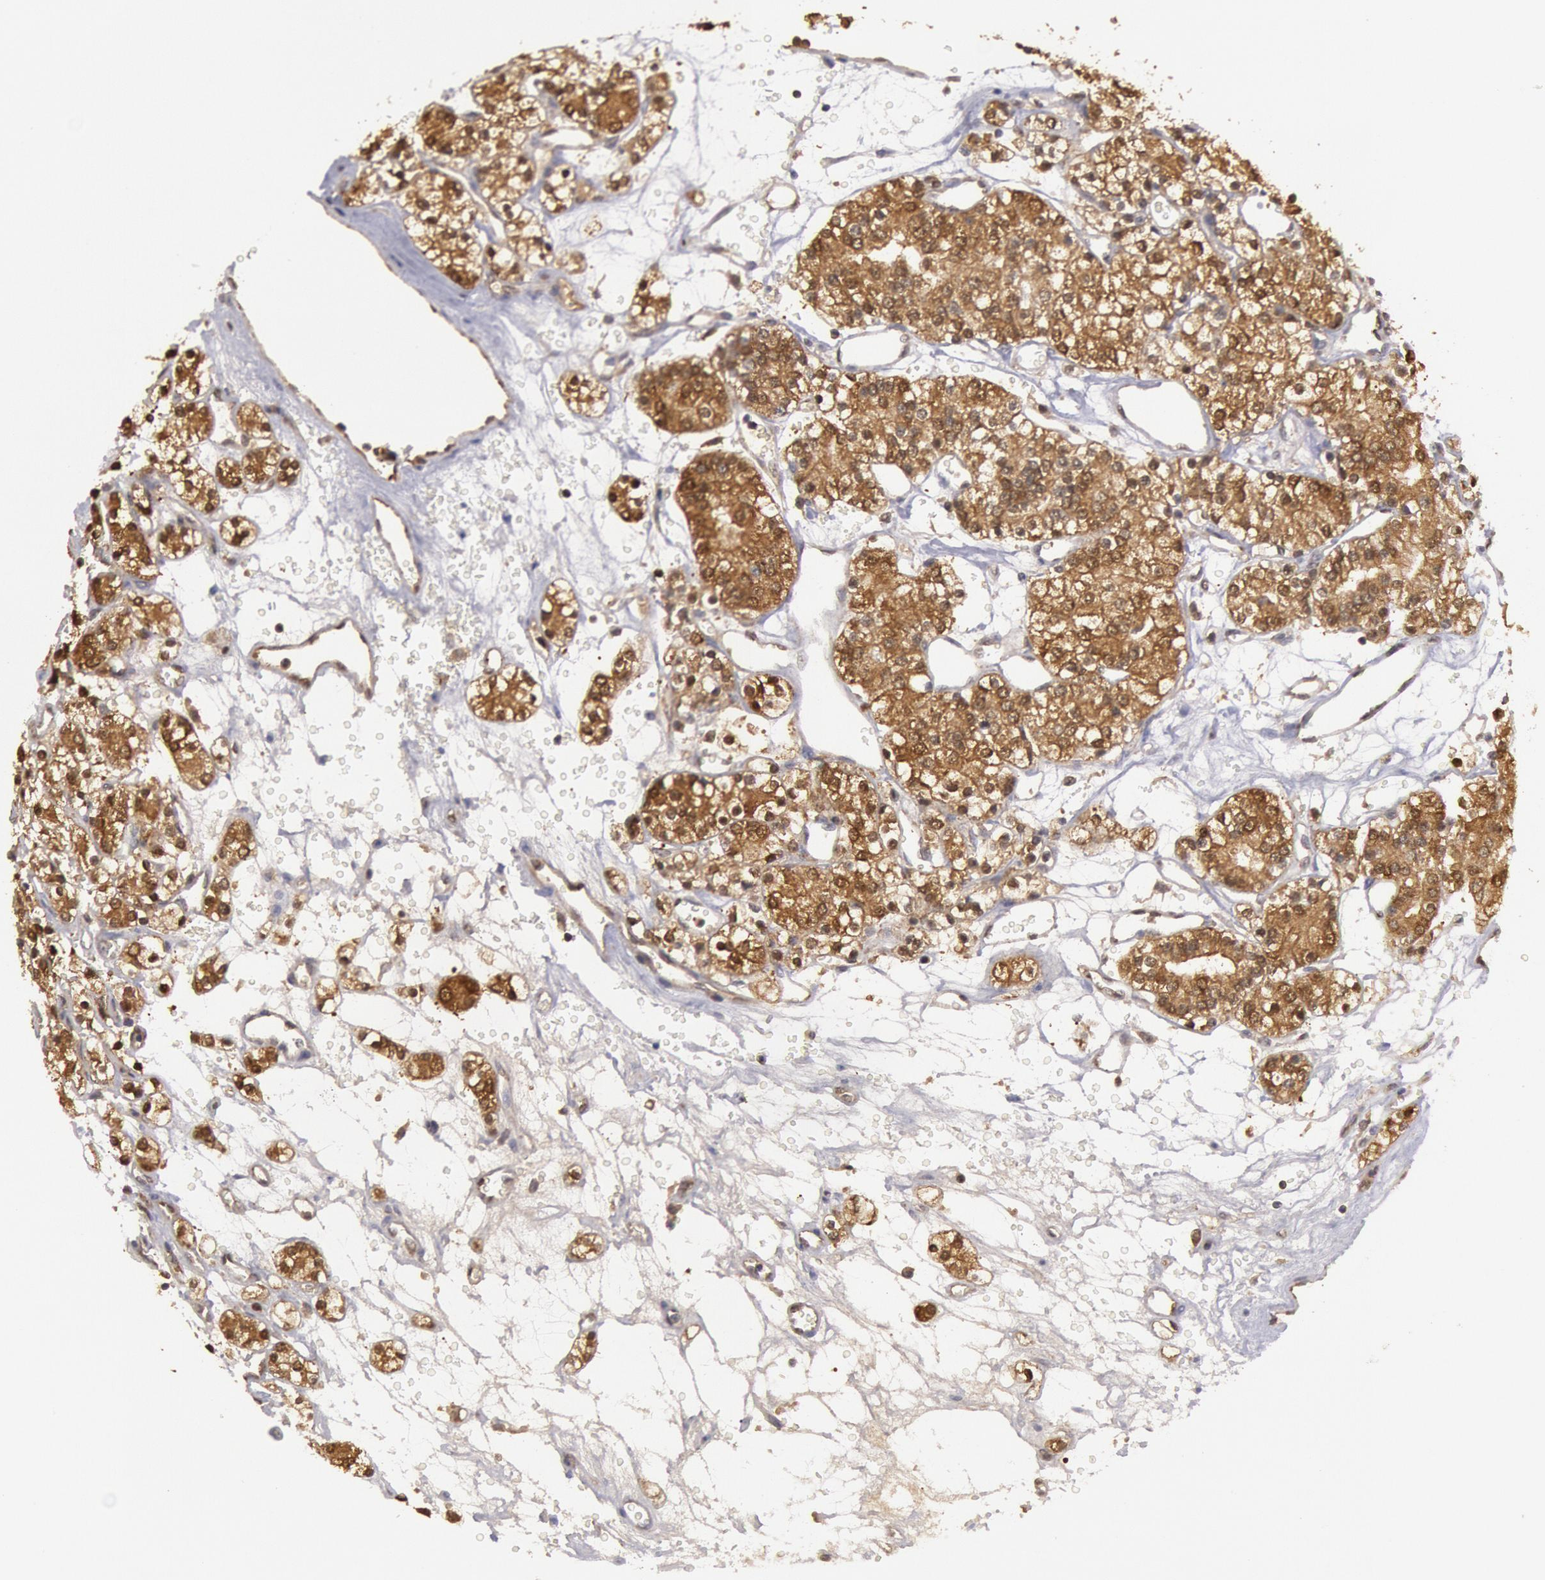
{"staining": {"intensity": "moderate", "quantity": "25%-75%", "location": "cytoplasmic/membranous"}, "tissue": "renal cancer", "cell_type": "Tumor cells", "image_type": "cancer", "snomed": [{"axis": "morphology", "description": "Adenocarcinoma, NOS"}, {"axis": "topography", "description": "Kidney"}], "caption": "Moderate cytoplasmic/membranous protein positivity is appreciated in approximately 25%-75% of tumor cells in renal cancer (adenocarcinoma).", "gene": "MPST", "patient": {"sex": "female", "age": 62}}